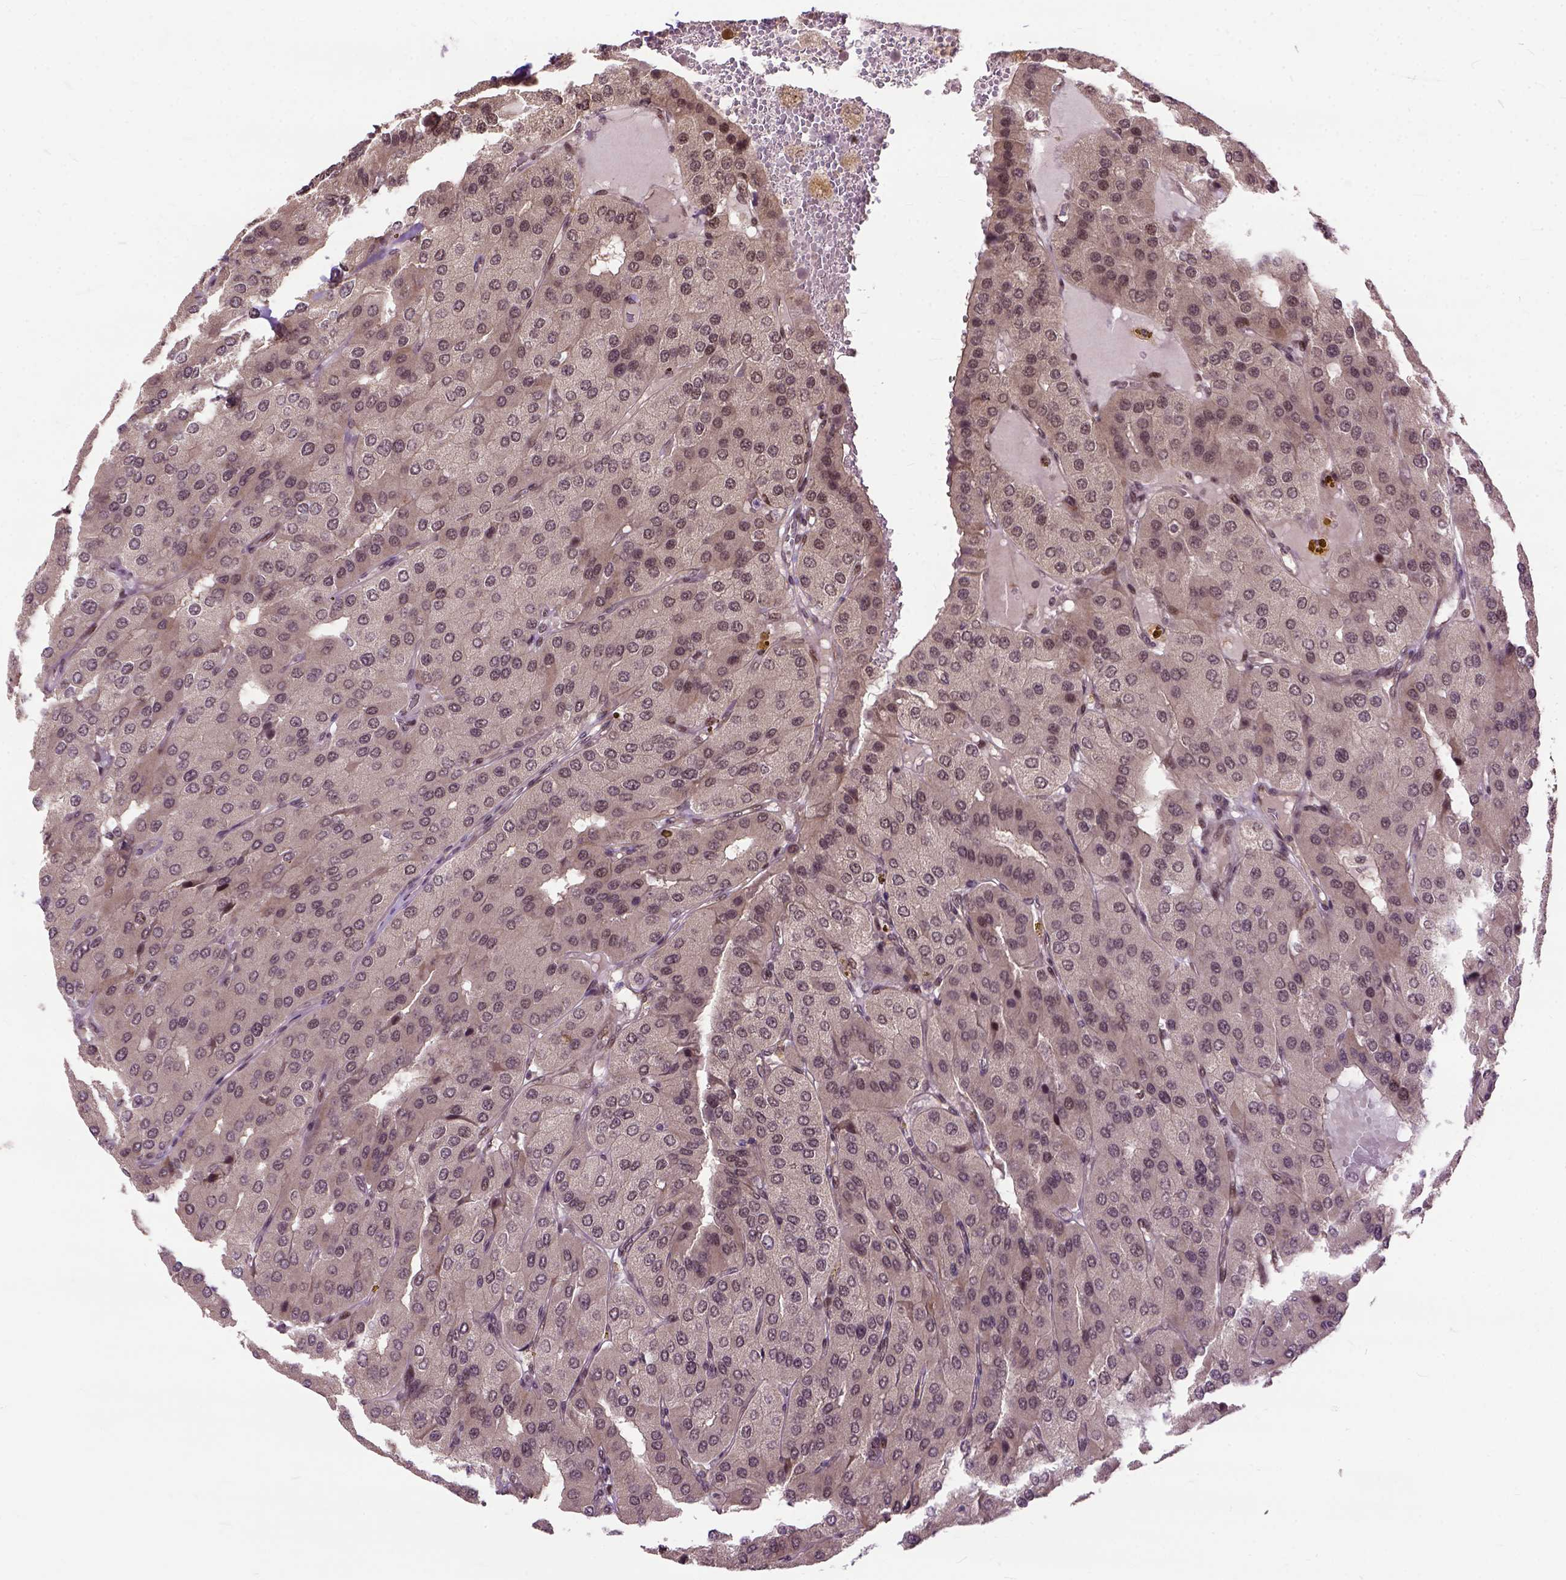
{"staining": {"intensity": "weak", "quantity": "25%-75%", "location": "nuclear"}, "tissue": "parathyroid gland", "cell_type": "Glandular cells", "image_type": "normal", "snomed": [{"axis": "morphology", "description": "Normal tissue, NOS"}, {"axis": "morphology", "description": "Adenoma, NOS"}, {"axis": "topography", "description": "Parathyroid gland"}], "caption": "Parathyroid gland was stained to show a protein in brown. There is low levels of weak nuclear positivity in about 25%-75% of glandular cells. (DAB (3,3'-diaminobenzidine) = brown stain, brightfield microscopy at high magnification).", "gene": "ZNF630", "patient": {"sex": "female", "age": 86}}